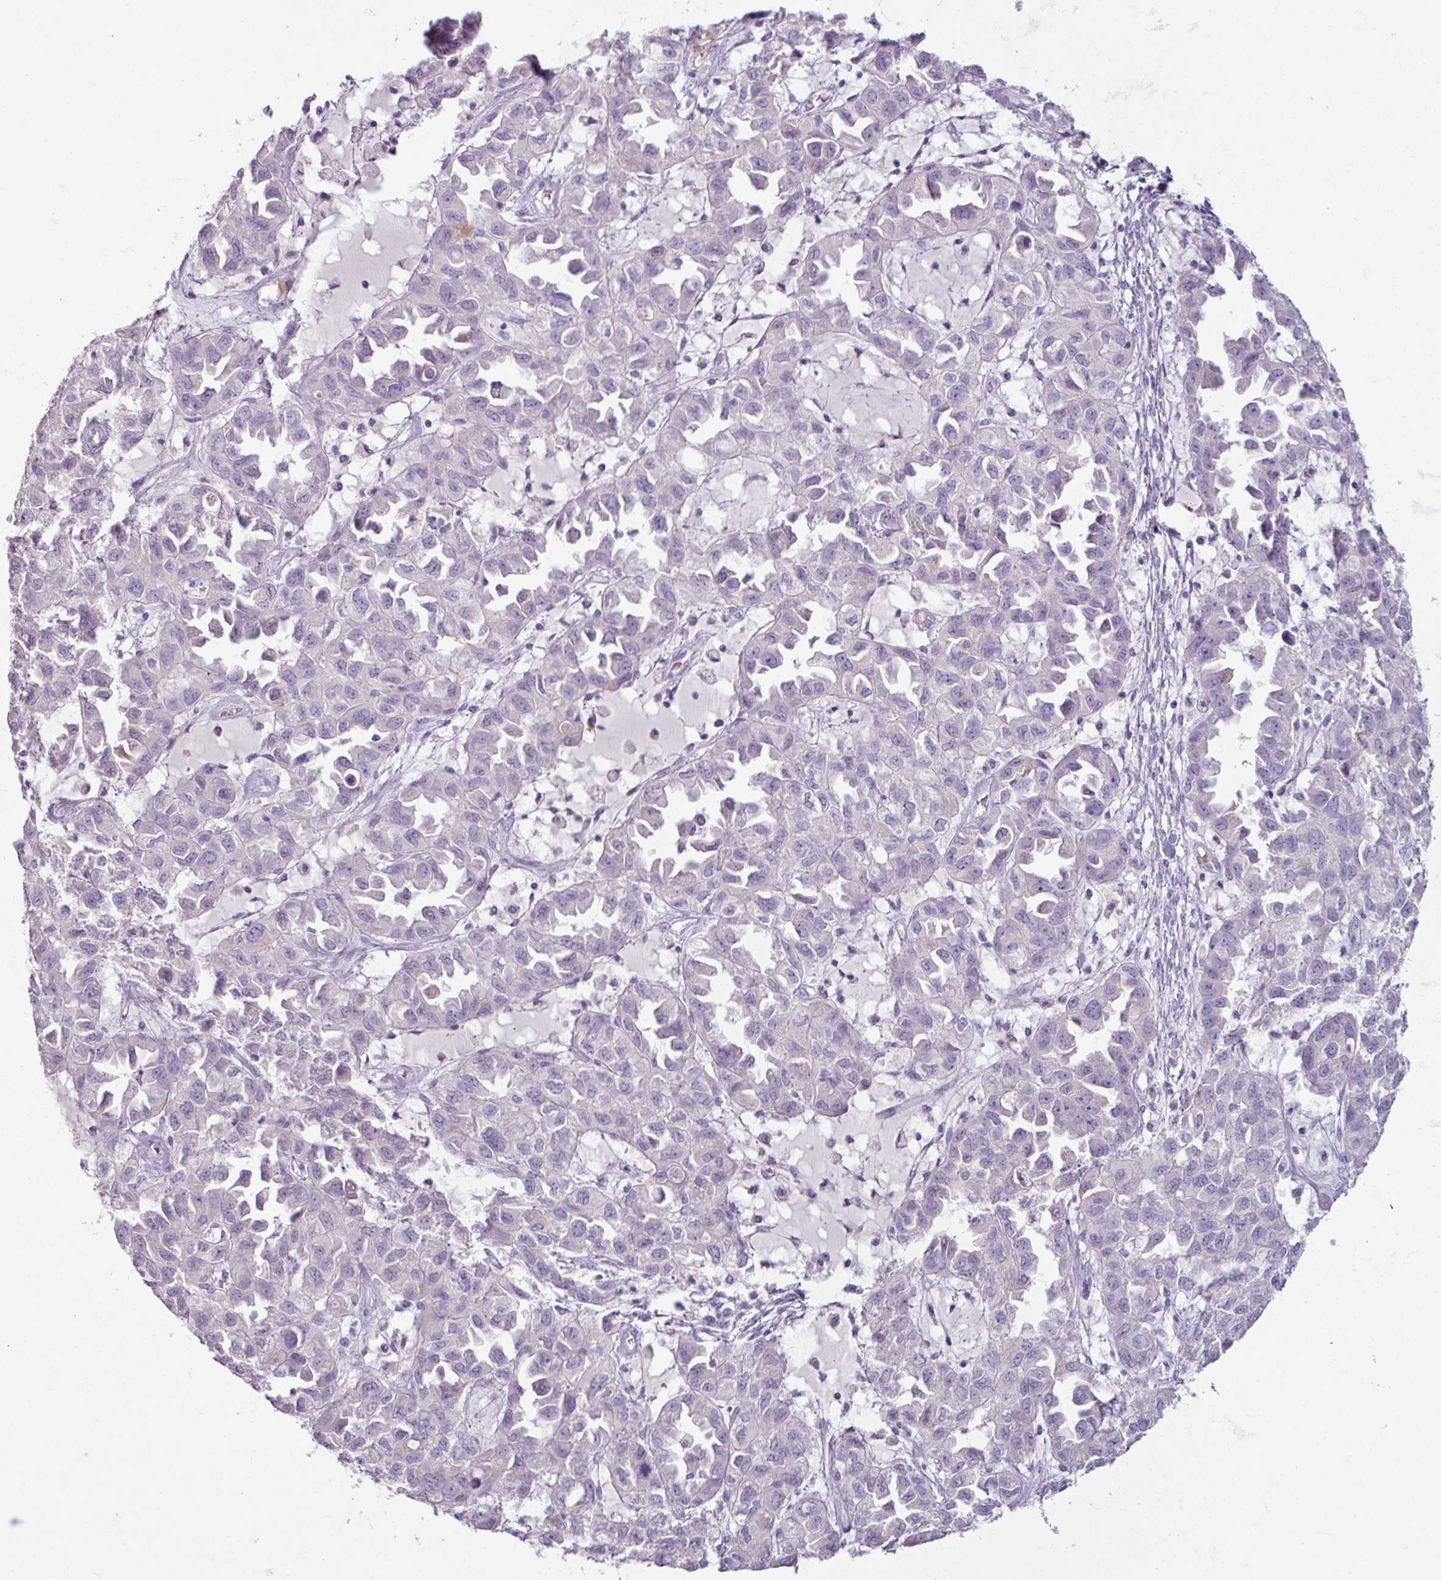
{"staining": {"intensity": "negative", "quantity": "none", "location": "none"}, "tissue": "ovarian cancer", "cell_type": "Tumor cells", "image_type": "cancer", "snomed": [{"axis": "morphology", "description": "Cystadenocarcinoma, serous, NOS"}, {"axis": "topography", "description": "Ovary"}], "caption": "This is a micrograph of immunohistochemistry (IHC) staining of serous cystadenocarcinoma (ovarian), which shows no positivity in tumor cells.", "gene": "SLC27A5", "patient": {"sex": "female", "age": 84}}